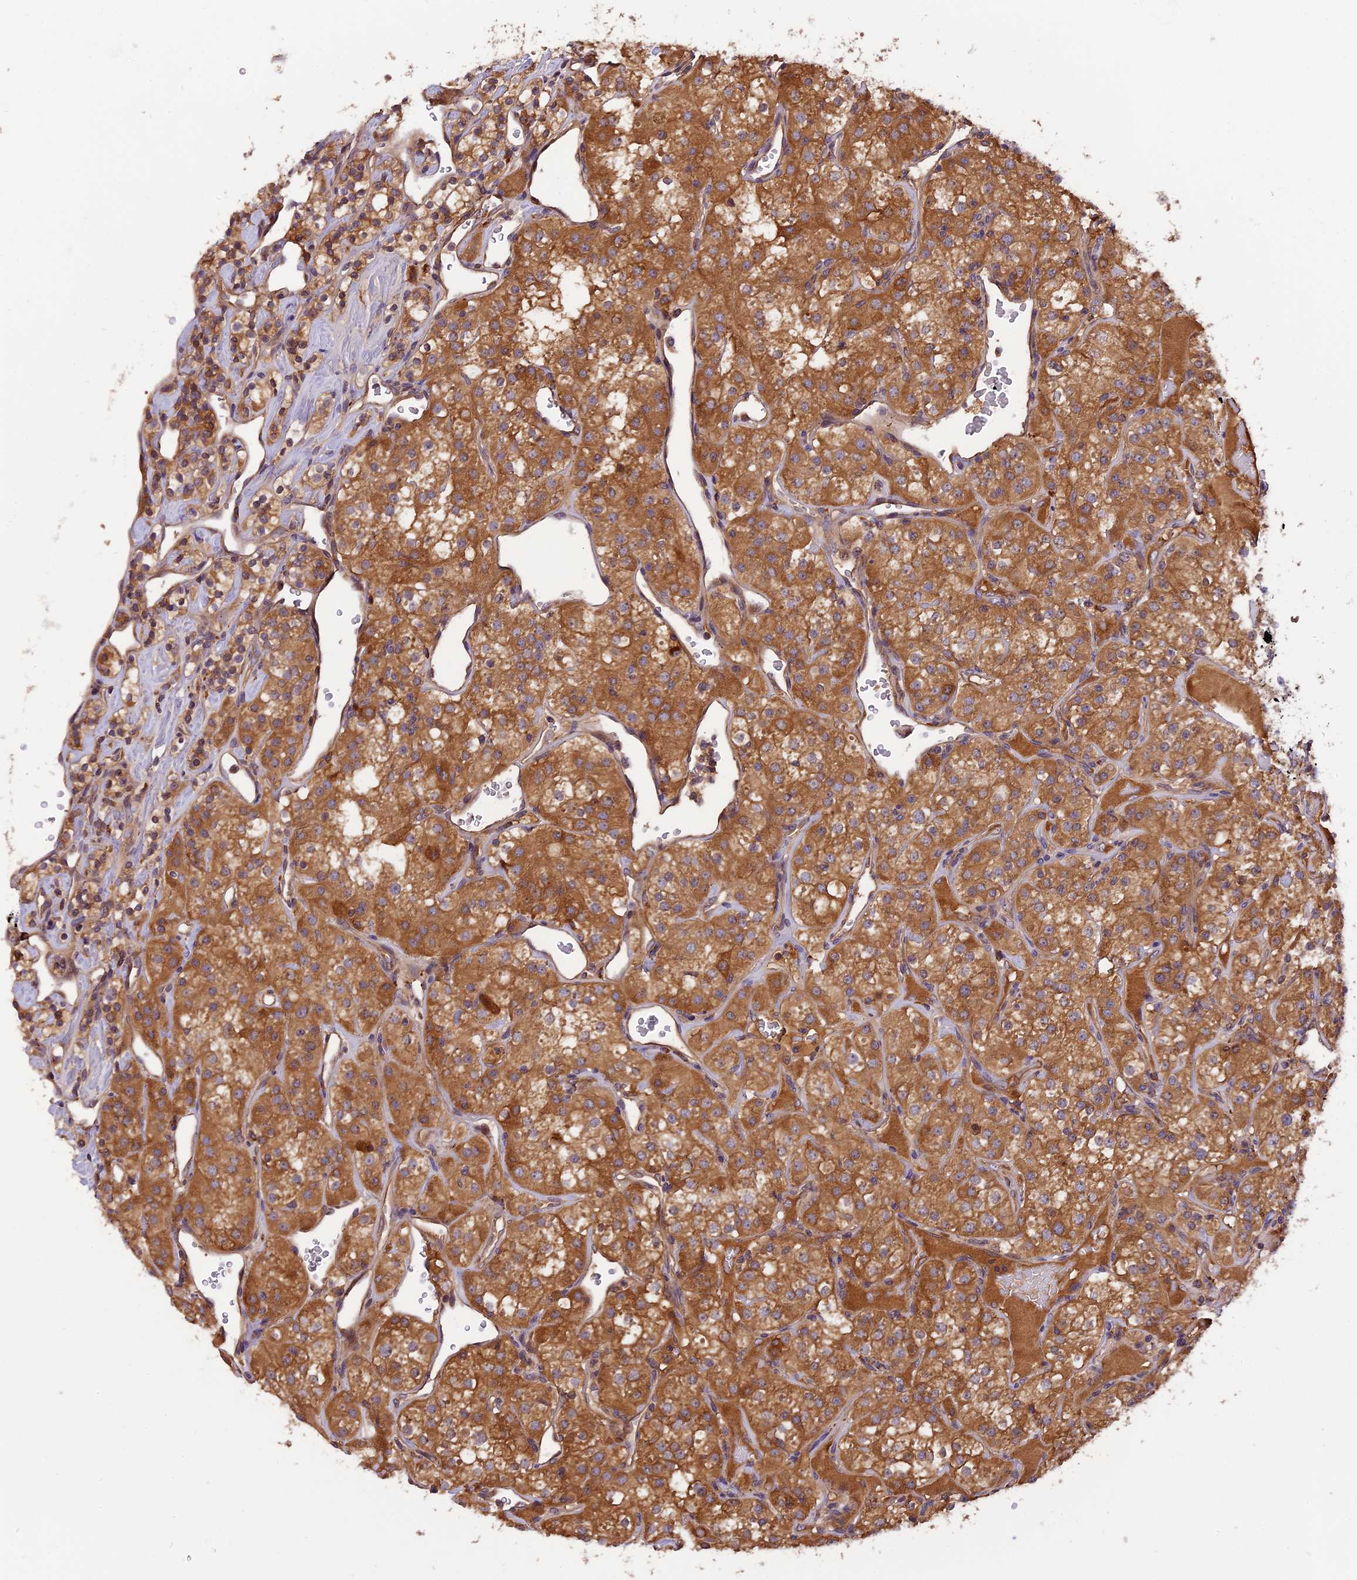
{"staining": {"intensity": "moderate", "quantity": ">75%", "location": "cytoplasmic/membranous"}, "tissue": "renal cancer", "cell_type": "Tumor cells", "image_type": "cancer", "snomed": [{"axis": "morphology", "description": "Adenocarcinoma, NOS"}, {"axis": "topography", "description": "Kidney"}], "caption": "Human renal cancer stained with a brown dye reveals moderate cytoplasmic/membranous positive staining in about >75% of tumor cells.", "gene": "SETD6", "patient": {"sex": "male", "age": 77}}